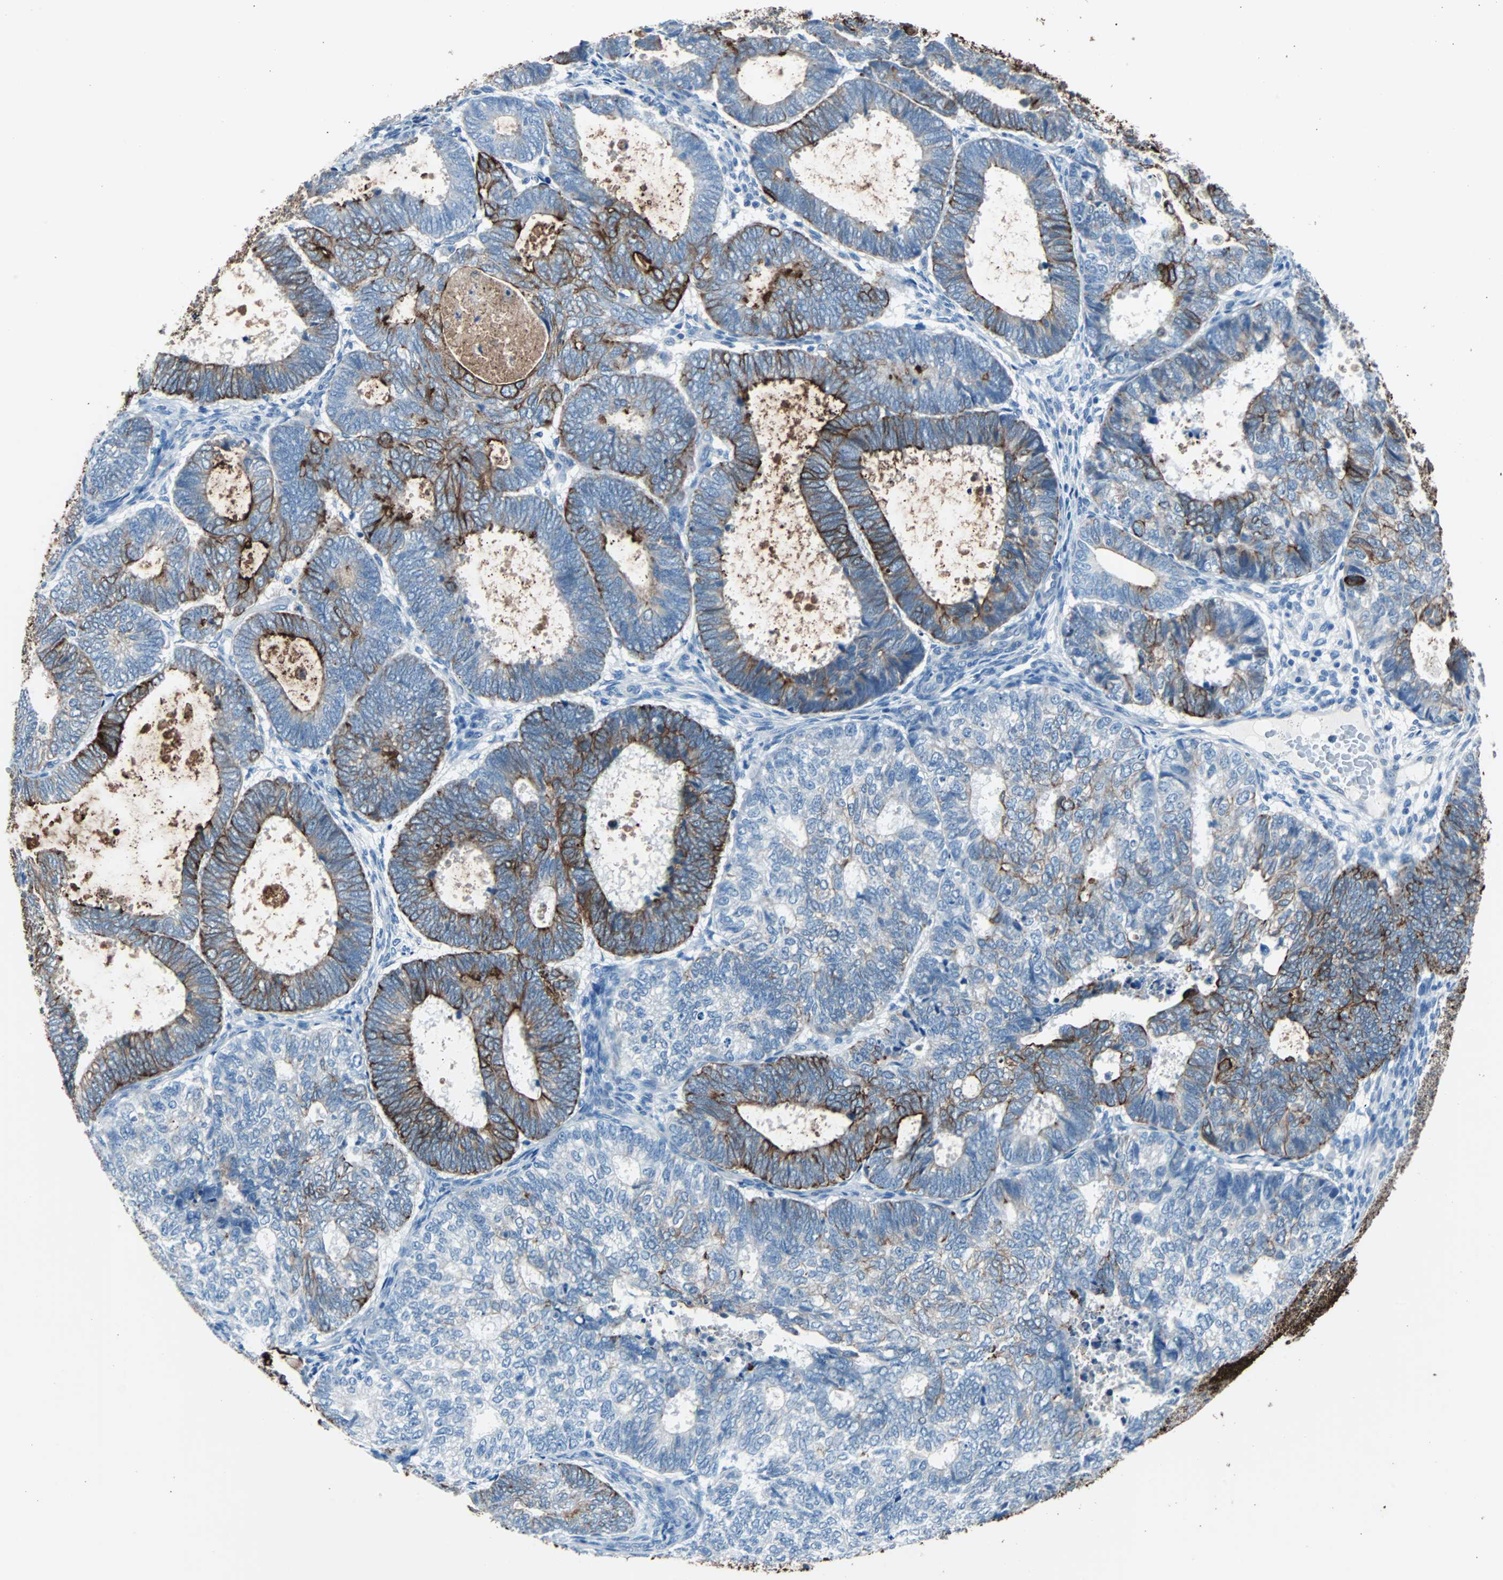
{"staining": {"intensity": "strong", "quantity": "25%-75%", "location": "cytoplasmic/membranous"}, "tissue": "endometrial cancer", "cell_type": "Tumor cells", "image_type": "cancer", "snomed": [{"axis": "morphology", "description": "Adenocarcinoma, NOS"}, {"axis": "topography", "description": "Uterus"}], "caption": "Brown immunohistochemical staining in human endometrial cancer (adenocarcinoma) demonstrates strong cytoplasmic/membranous expression in about 25%-75% of tumor cells.", "gene": "KRT7", "patient": {"sex": "female", "age": 60}}